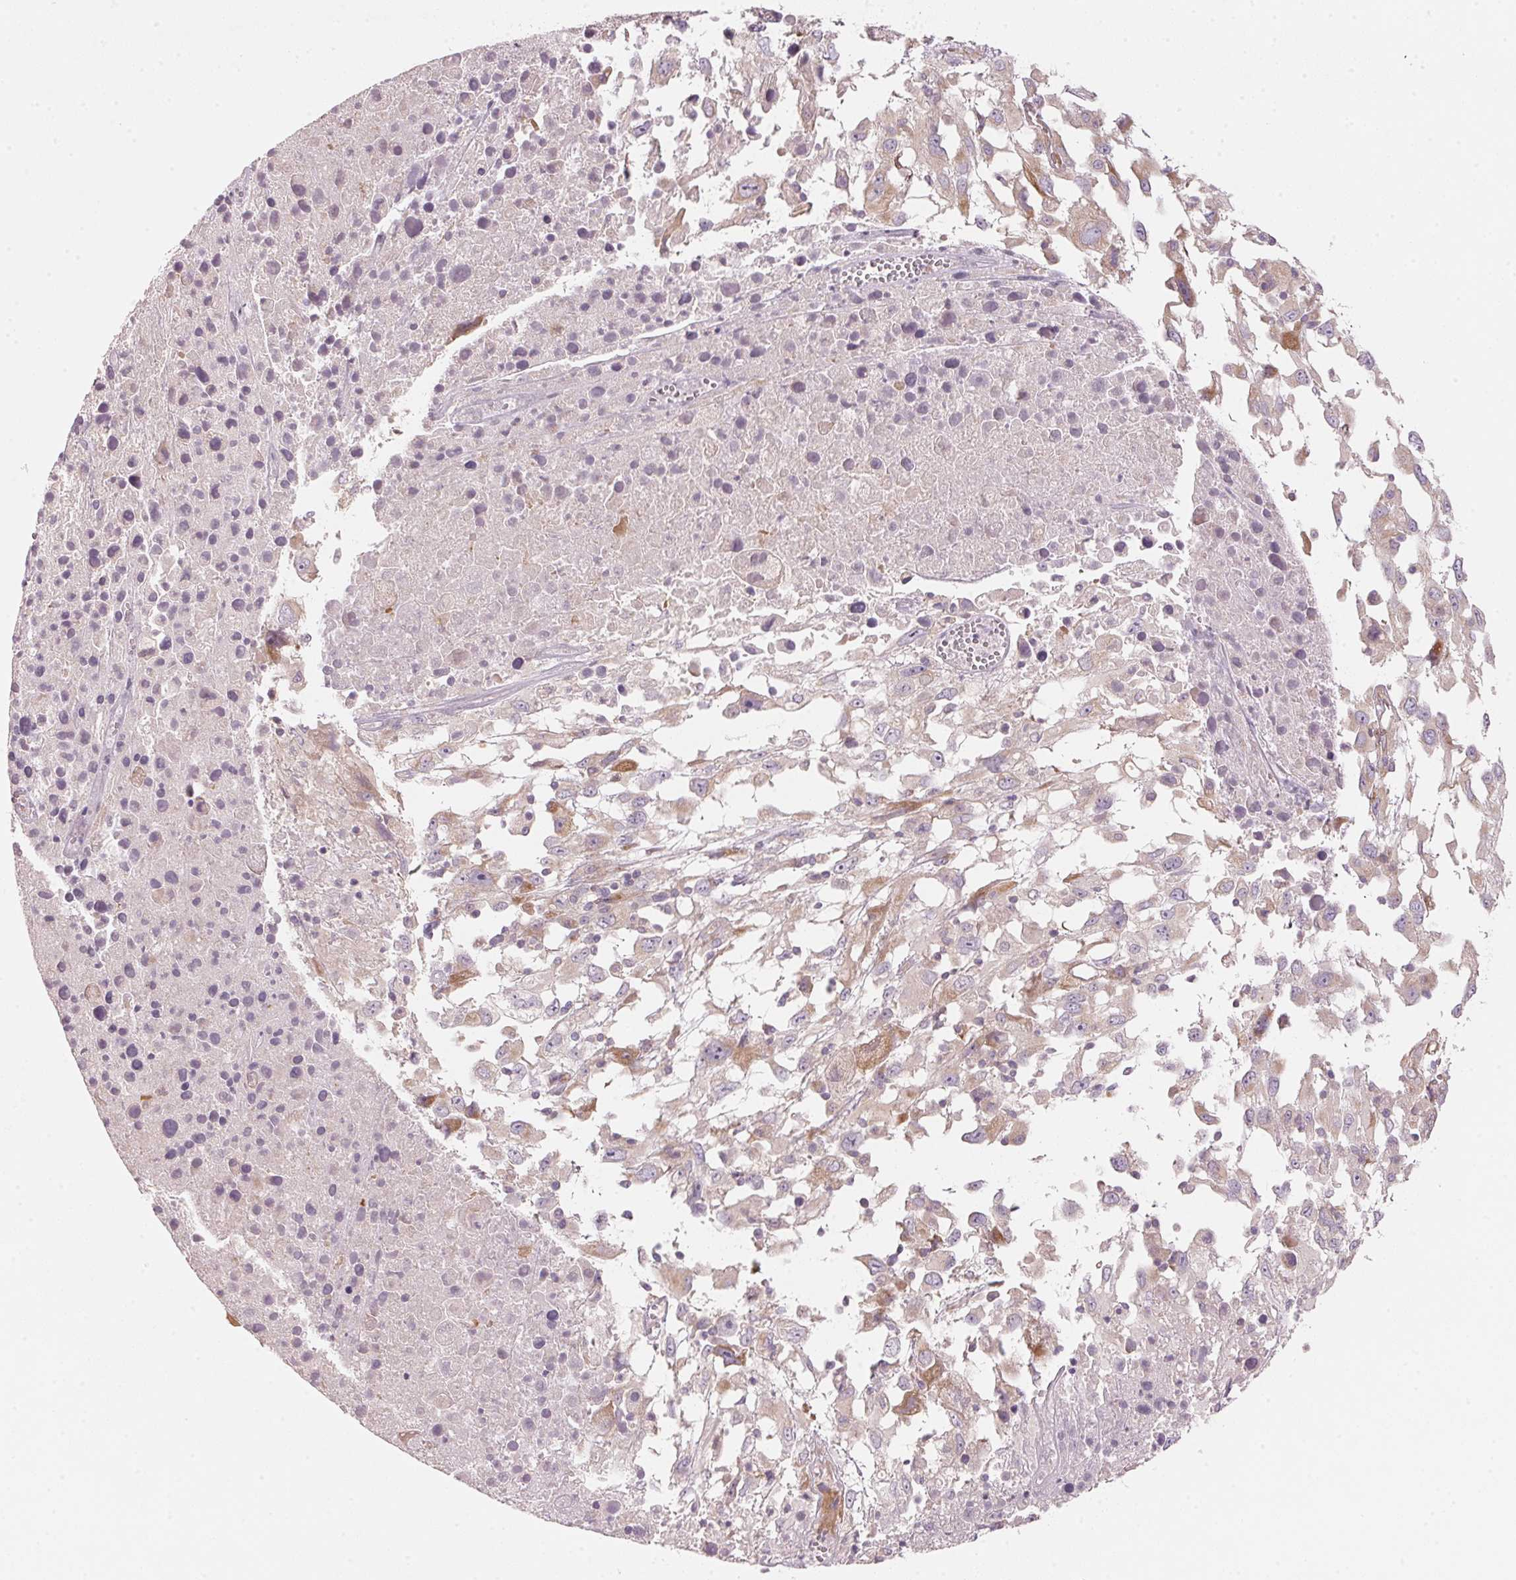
{"staining": {"intensity": "weak", "quantity": "<25%", "location": "cytoplasmic/membranous"}, "tissue": "melanoma", "cell_type": "Tumor cells", "image_type": "cancer", "snomed": [{"axis": "morphology", "description": "Malignant melanoma, Metastatic site"}, {"axis": "topography", "description": "Soft tissue"}], "caption": "High power microscopy photomicrograph of an immunohistochemistry image of melanoma, revealing no significant positivity in tumor cells.", "gene": "BLOC1S2", "patient": {"sex": "male", "age": 50}}